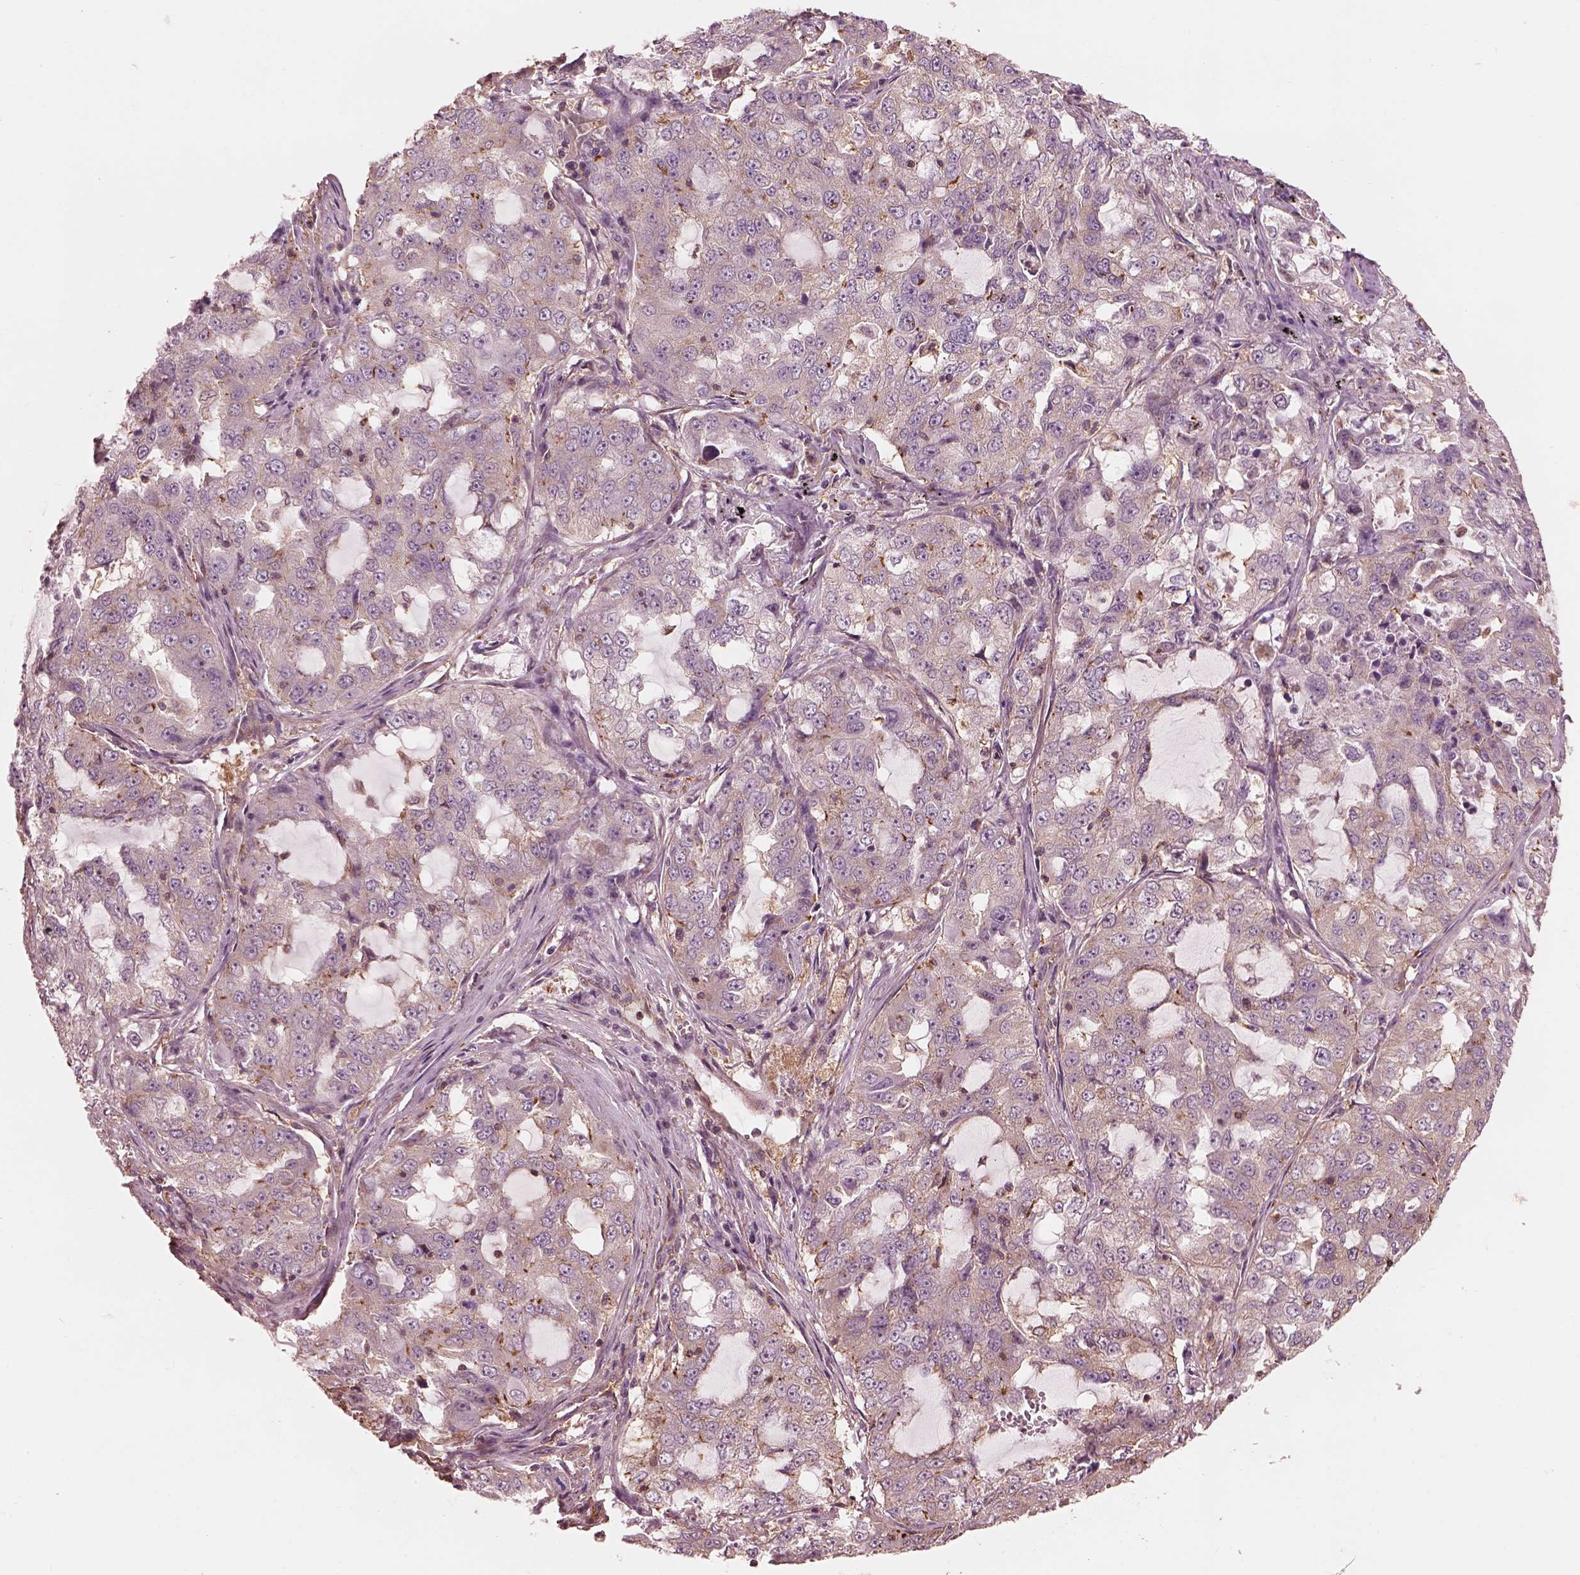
{"staining": {"intensity": "weak", "quantity": "25%-75%", "location": "cytoplasmic/membranous"}, "tissue": "lung cancer", "cell_type": "Tumor cells", "image_type": "cancer", "snomed": [{"axis": "morphology", "description": "Adenocarcinoma, NOS"}, {"axis": "topography", "description": "Lung"}], "caption": "This is an image of IHC staining of lung cancer, which shows weak positivity in the cytoplasmic/membranous of tumor cells.", "gene": "STK33", "patient": {"sex": "female", "age": 61}}